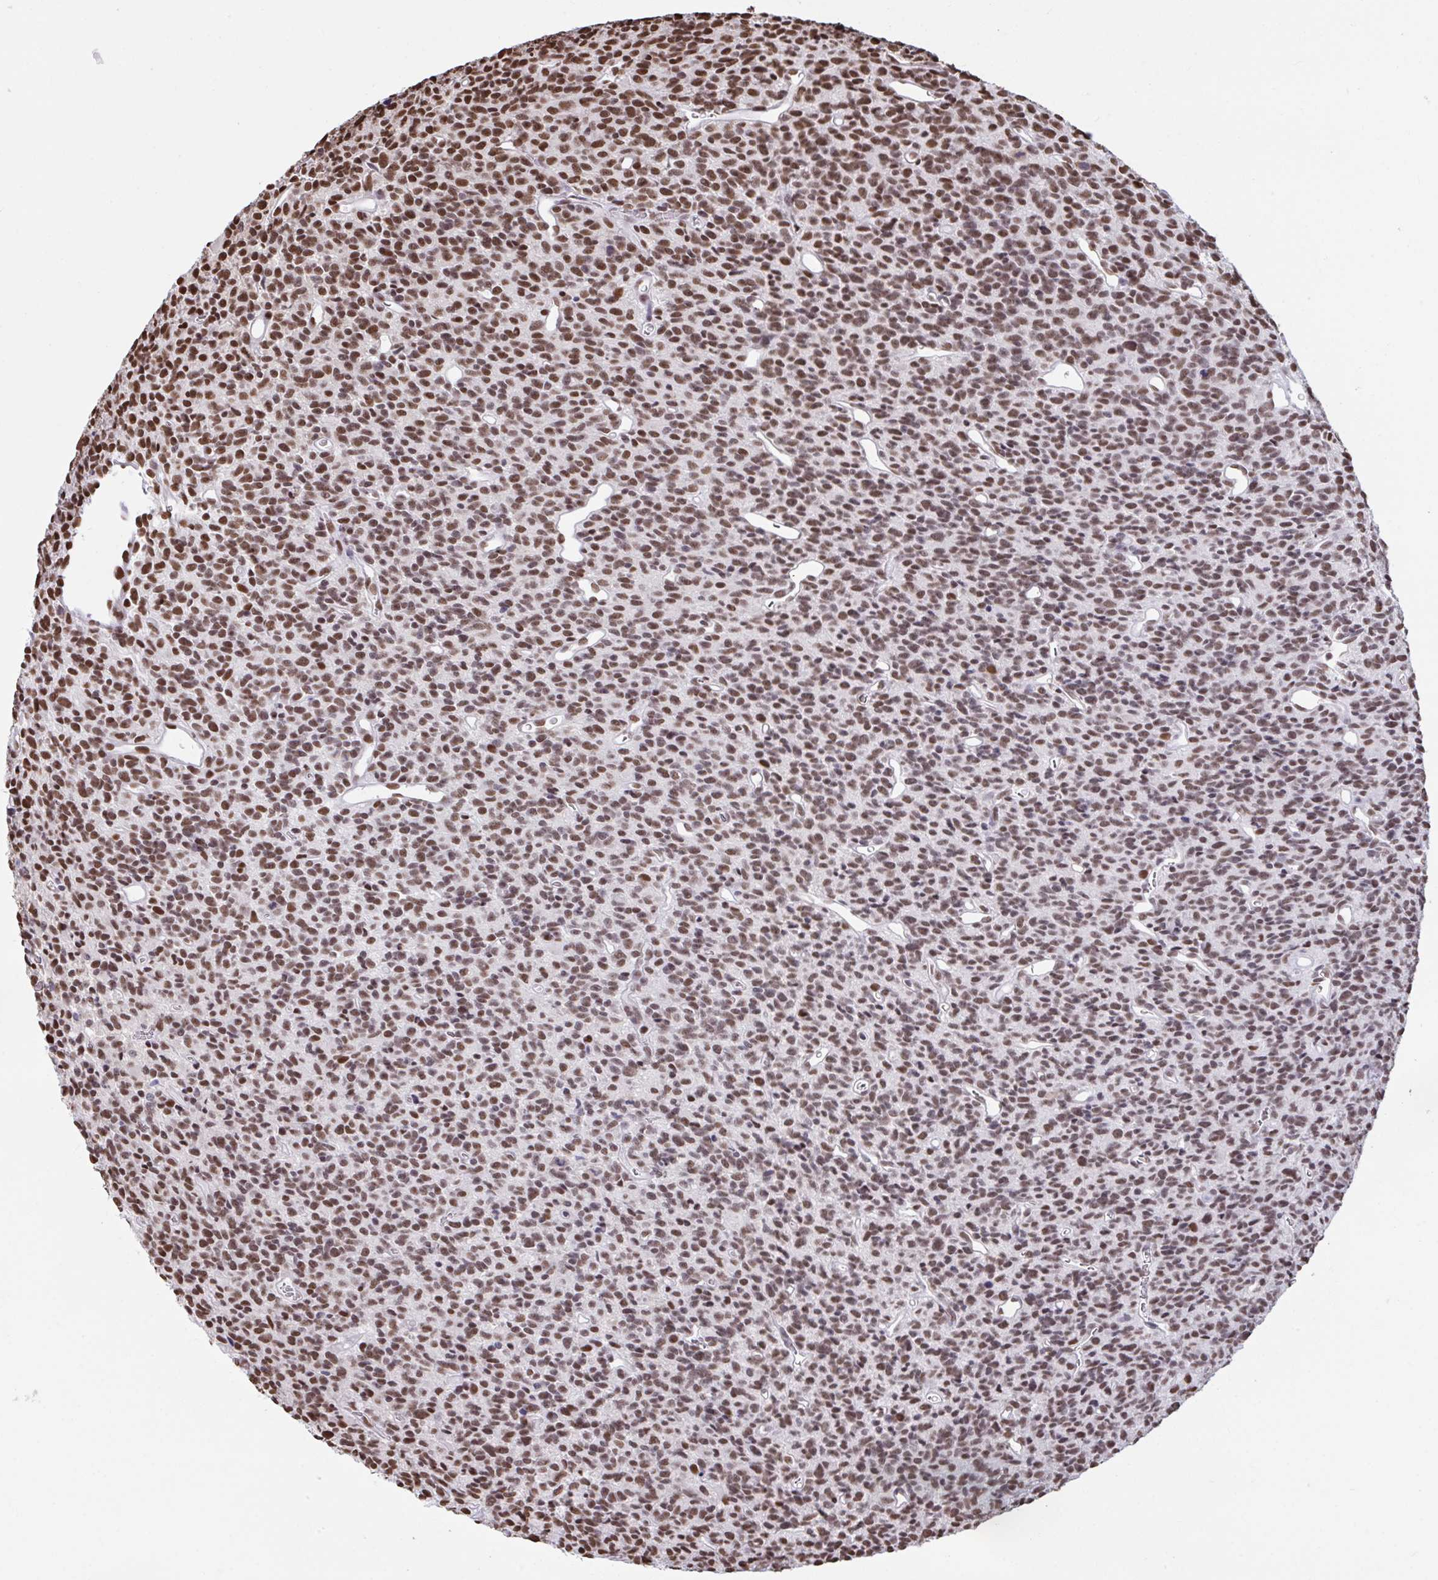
{"staining": {"intensity": "moderate", "quantity": ">75%", "location": "nuclear"}, "tissue": "glioma", "cell_type": "Tumor cells", "image_type": "cancer", "snomed": [{"axis": "morphology", "description": "Glioma, malignant, High grade"}, {"axis": "topography", "description": "Brain"}], "caption": "Protein expression analysis of glioma reveals moderate nuclear expression in about >75% of tumor cells.", "gene": "HNRNPDL", "patient": {"sex": "male", "age": 76}}